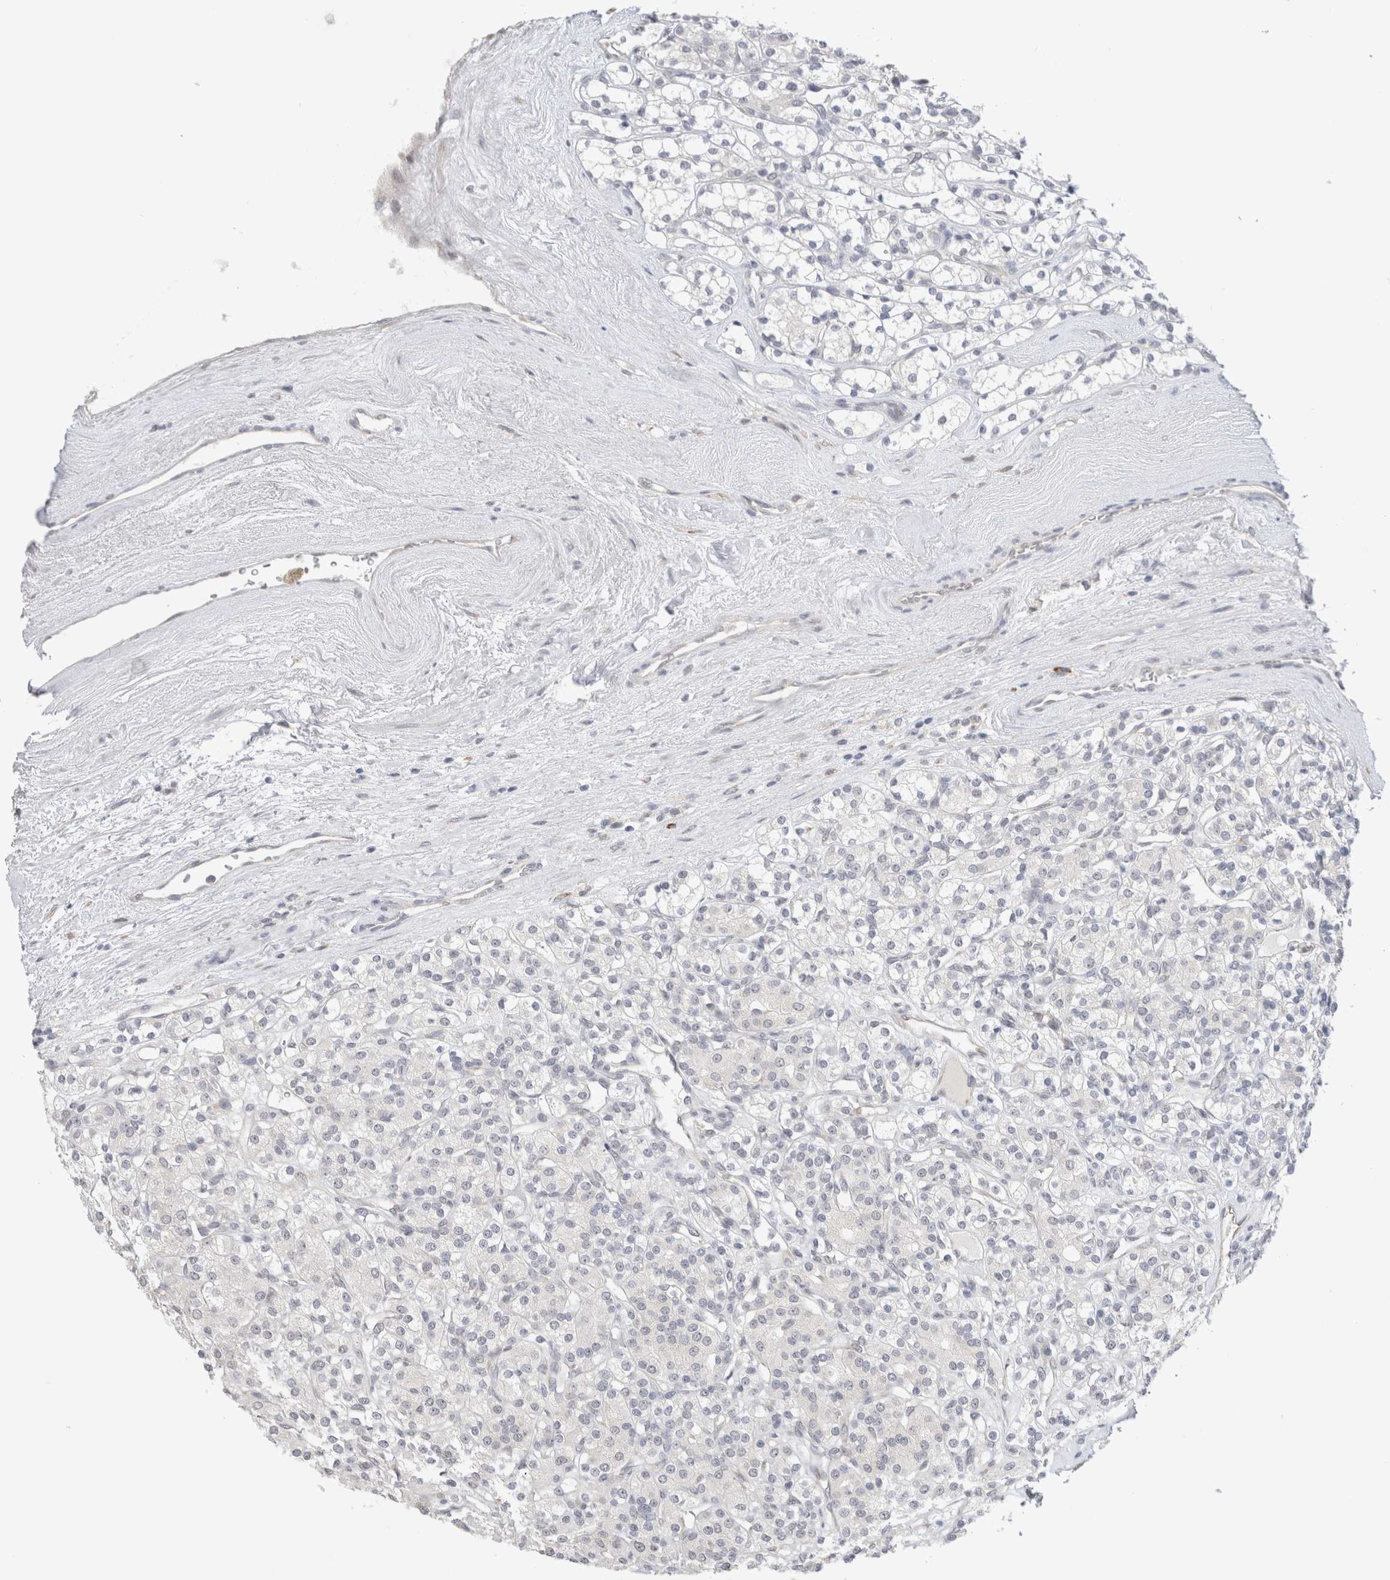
{"staining": {"intensity": "negative", "quantity": "none", "location": "none"}, "tissue": "renal cancer", "cell_type": "Tumor cells", "image_type": "cancer", "snomed": [{"axis": "morphology", "description": "Adenocarcinoma, NOS"}, {"axis": "topography", "description": "Kidney"}], "caption": "This micrograph is of adenocarcinoma (renal) stained with immunohistochemistry to label a protein in brown with the nuclei are counter-stained blue. There is no positivity in tumor cells. The staining was performed using DAB (3,3'-diaminobenzidine) to visualize the protein expression in brown, while the nuclei were stained in blue with hematoxylin (Magnification: 20x).", "gene": "HDLBP", "patient": {"sex": "male", "age": 77}}